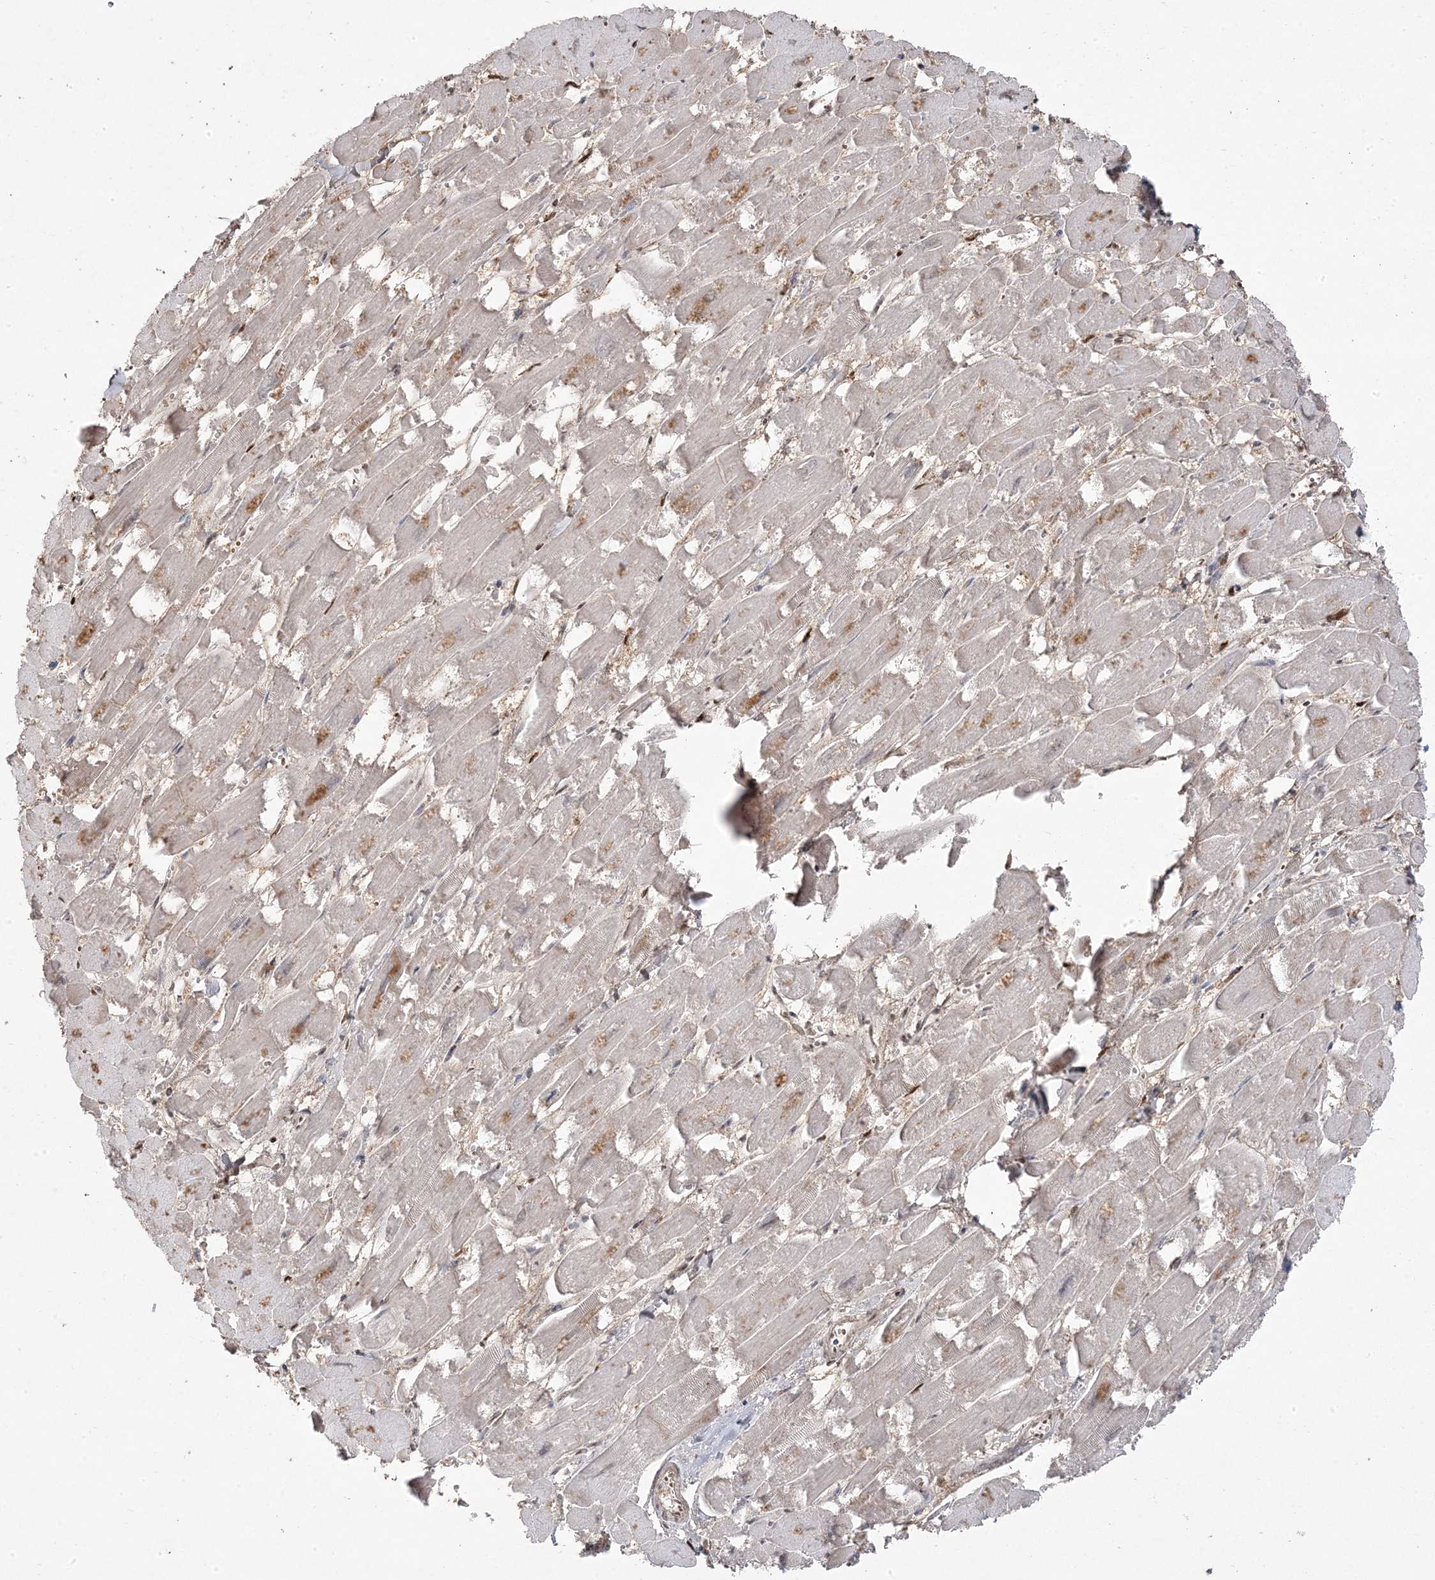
{"staining": {"intensity": "negative", "quantity": "none", "location": "none"}, "tissue": "heart muscle", "cell_type": "Cardiomyocytes", "image_type": "normal", "snomed": [{"axis": "morphology", "description": "Normal tissue, NOS"}, {"axis": "topography", "description": "Heart"}], "caption": "Immunohistochemical staining of benign human heart muscle displays no significant positivity in cardiomyocytes.", "gene": "PPOX", "patient": {"sex": "male", "age": 54}}